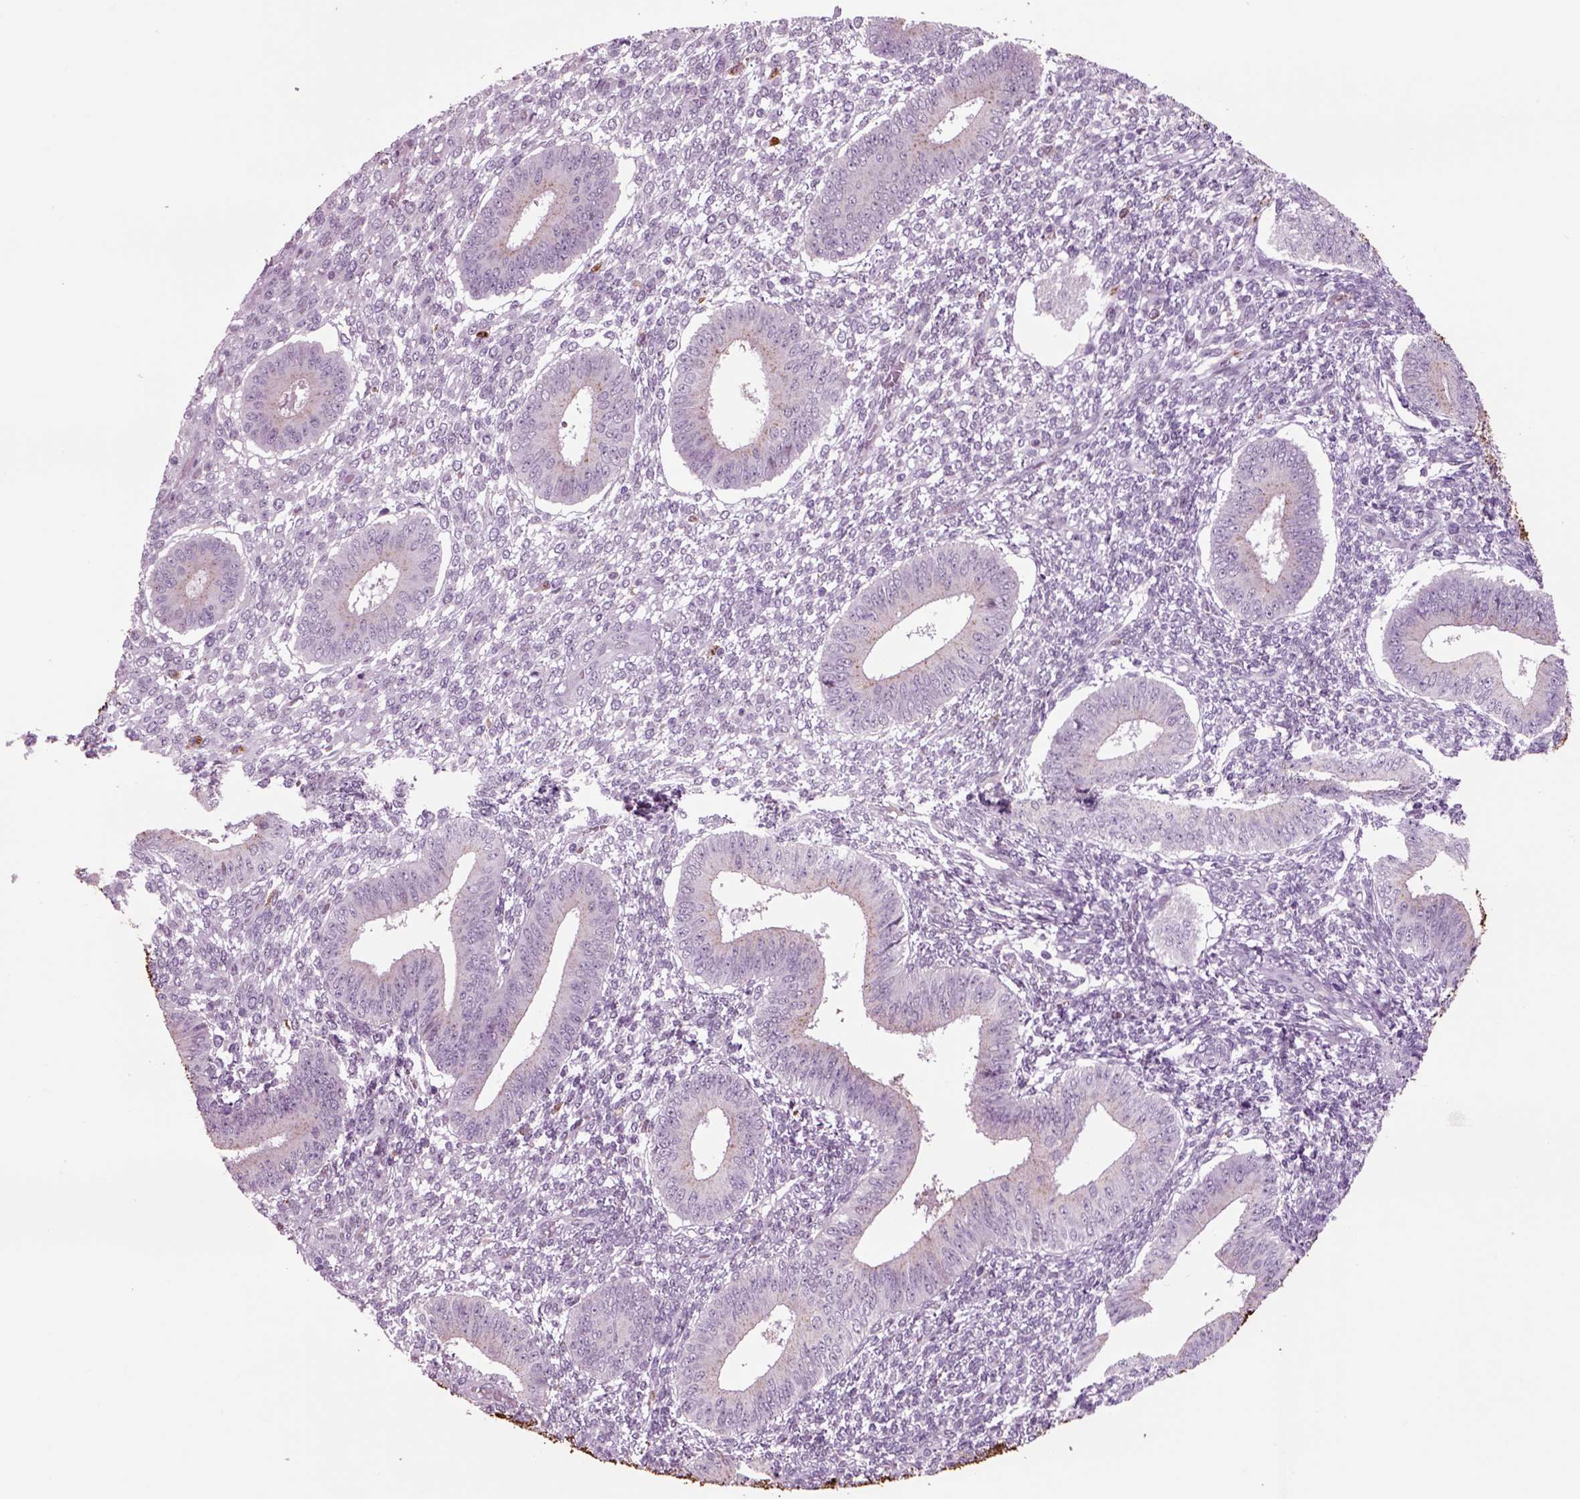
{"staining": {"intensity": "negative", "quantity": "none", "location": "none"}, "tissue": "endometrium", "cell_type": "Cells in endometrial stroma", "image_type": "normal", "snomed": [{"axis": "morphology", "description": "Normal tissue, NOS"}, {"axis": "topography", "description": "Endometrium"}], "caption": "A photomicrograph of endometrium stained for a protein shows no brown staining in cells in endometrial stroma.", "gene": "CHGB", "patient": {"sex": "female", "age": 42}}